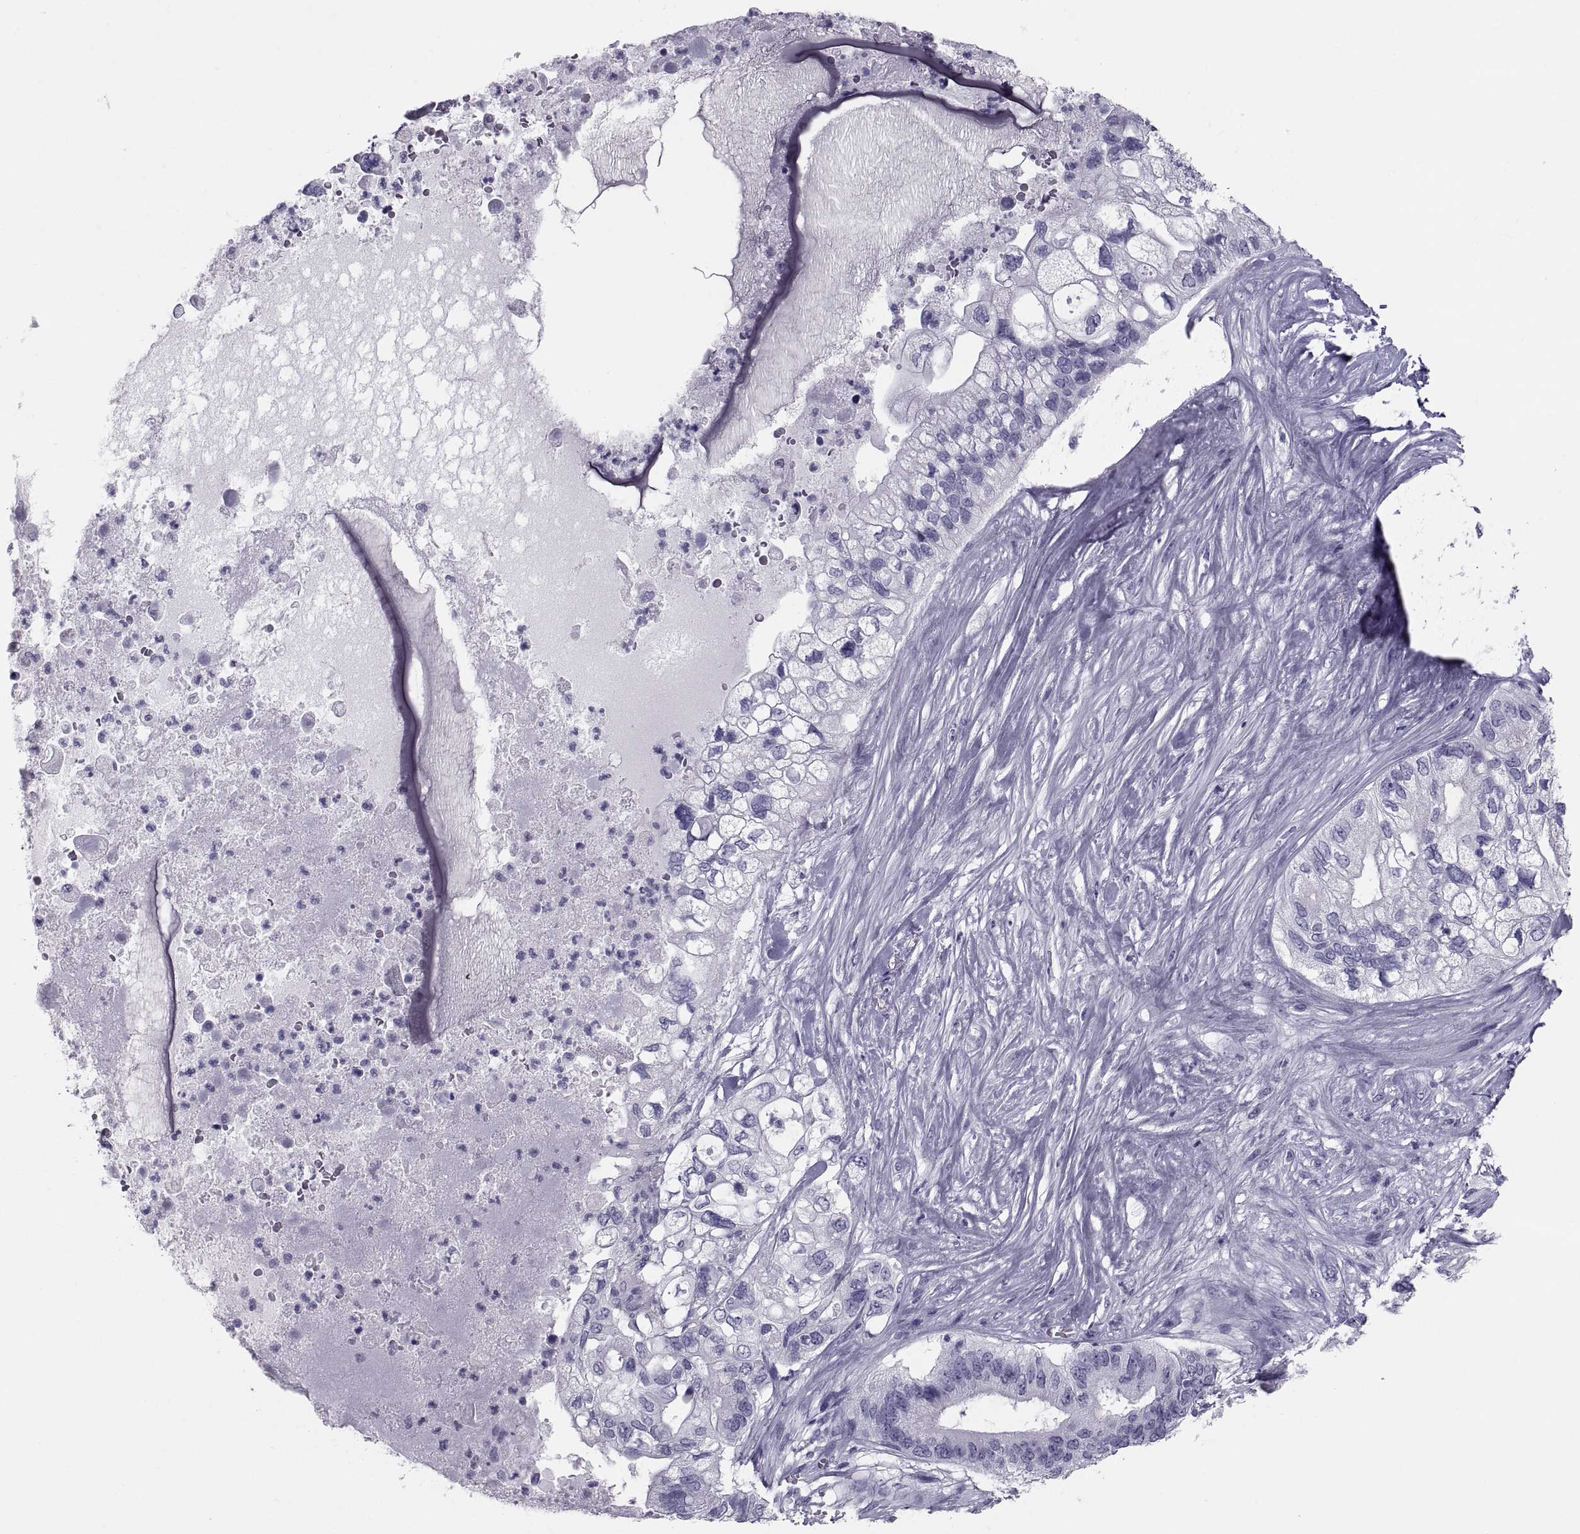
{"staining": {"intensity": "negative", "quantity": "none", "location": "none"}, "tissue": "pancreatic cancer", "cell_type": "Tumor cells", "image_type": "cancer", "snomed": [{"axis": "morphology", "description": "Adenocarcinoma, NOS"}, {"axis": "topography", "description": "Pancreas"}], "caption": "The photomicrograph shows no significant staining in tumor cells of pancreatic cancer.", "gene": "CRISP1", "patient": {"sex": "female", "age": 72}}